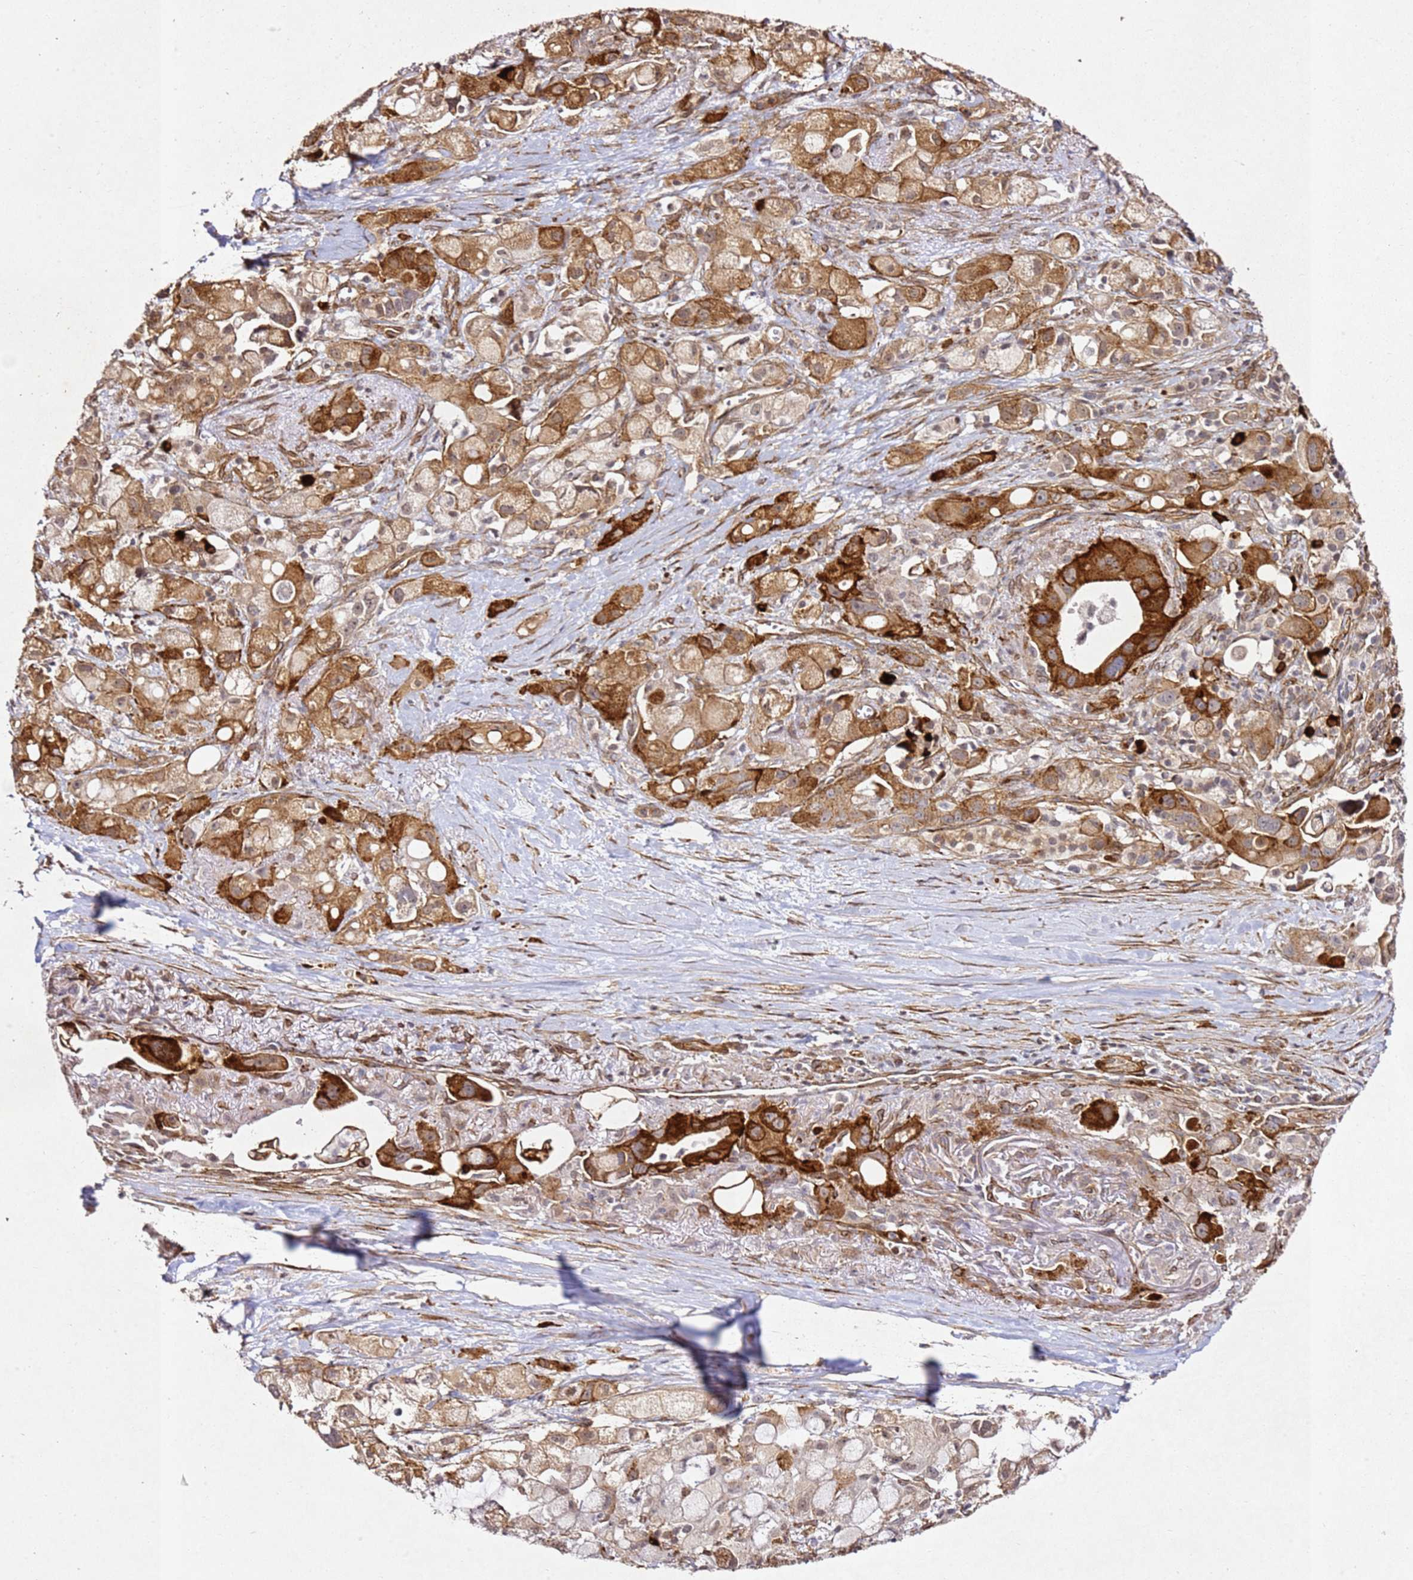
{"staining": {"intensity": "strong", "quantity": ">75%", "location": "cytoplasmic/membranous"}, "tissue": "pancreatic cancer", "cell_type": "Tumor cells", "image_type": "cancer", "snomed": [{"axis": "morphology", "description": "Adenocarcinoma, NOS"}, {"axis": "topography", "description": "Pancreas"}], "caption": "Human adenocarcinoma (pancreatic) stained for a protein (brown) reveals strong cytoplasmic/membranous positive positivity in about >75% of tumor cells.", "gene": "ZNF296", "patient": {"sex": "male", "age": 68}}